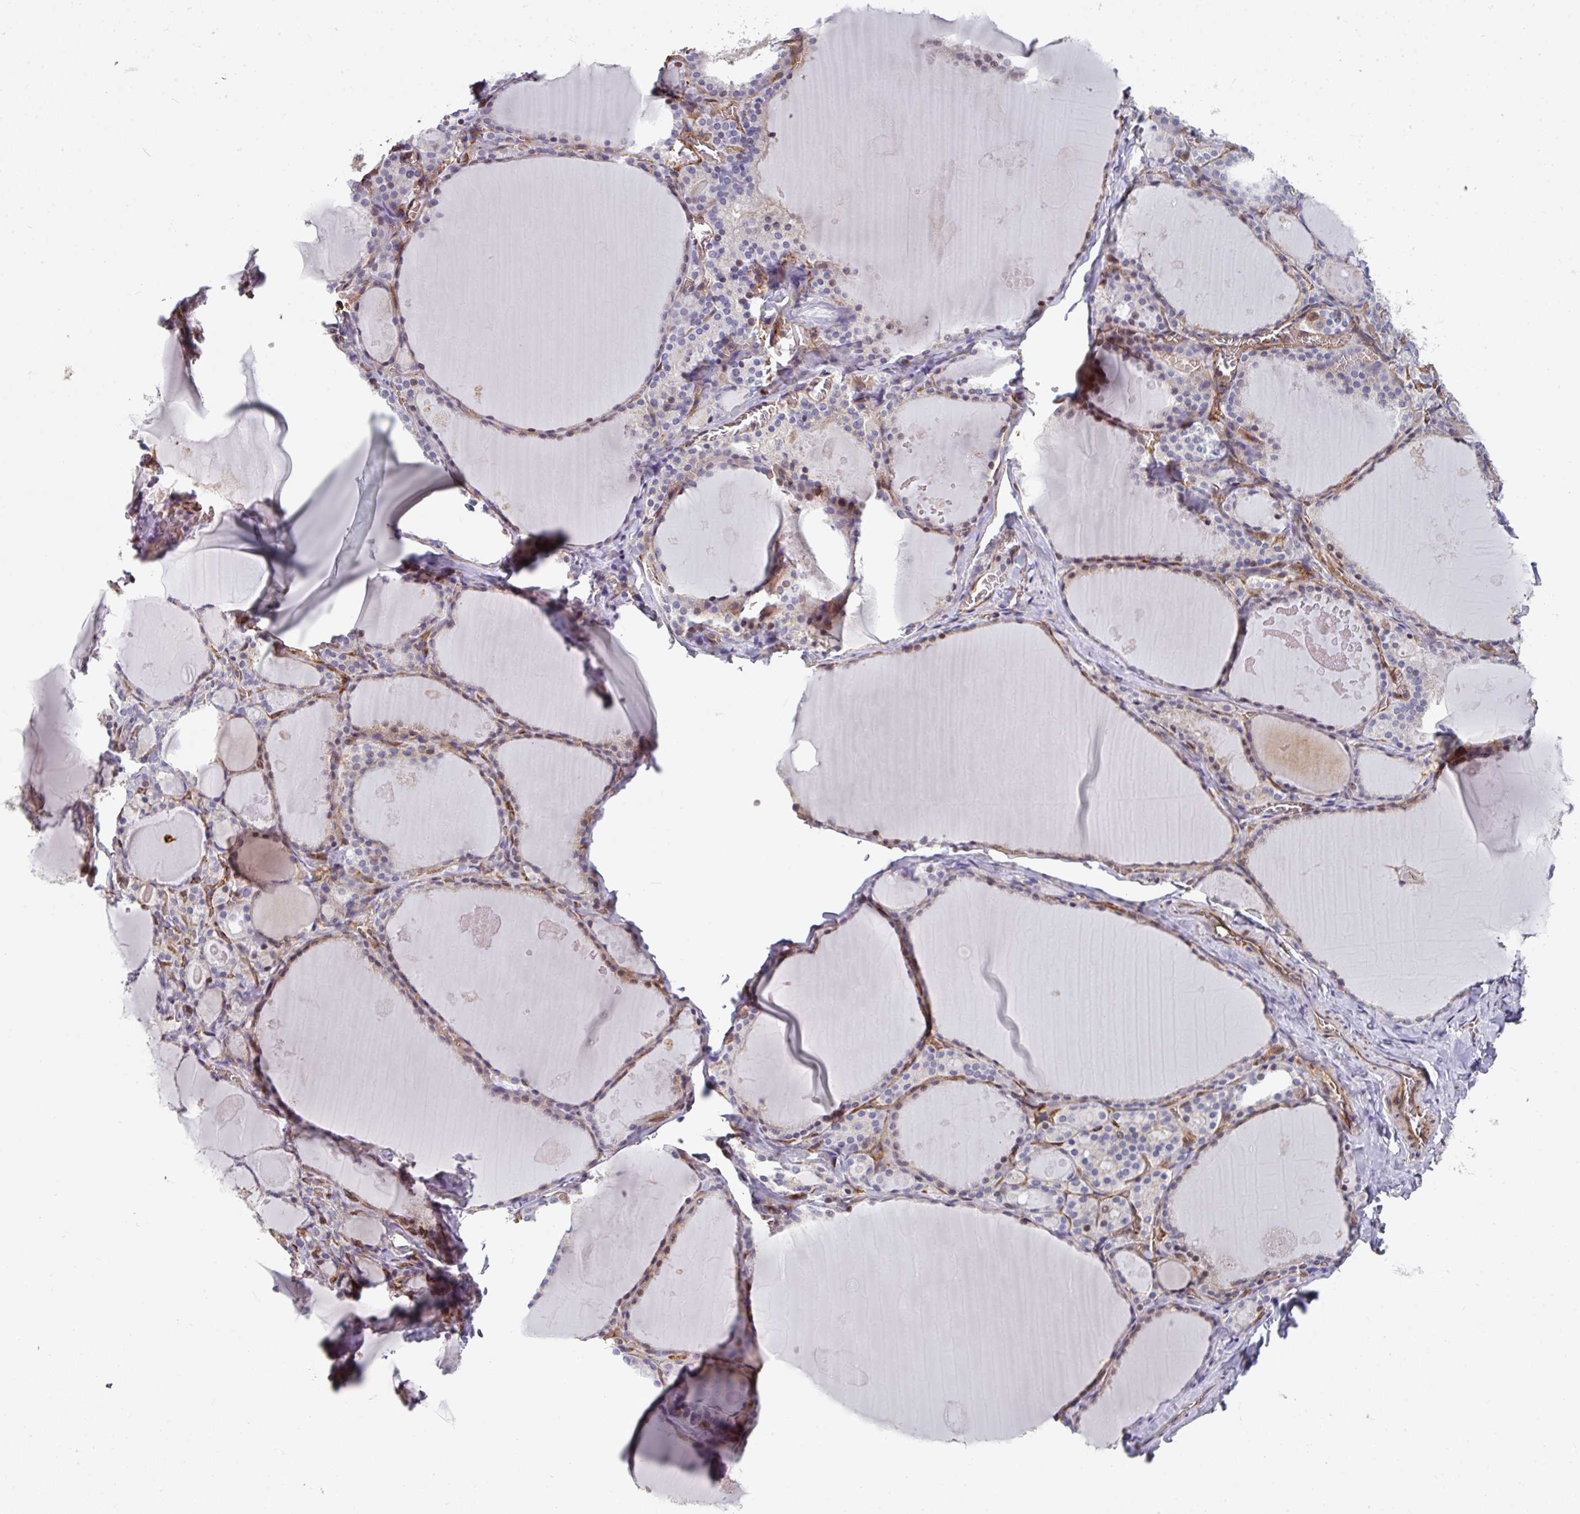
{"staining": {"intensity": "weak", "quantity": "25%-75%", "location": "cytoplasmic/membranous,nuclear"}, "tissue": "thyroid gland", "cell_type": "Glandular cells", "image_type": "normal", "snomed": [{"axis": "morphology", "description": "Normal tissue, NOS"}, {"axis": "topography", "description": "Thyroid gland"}], "caption": "A low amount of weak cytoplasmic/membranous,nuclear staining is seen in approximately 25%-75% of glandular cells in unremarkable thyroid gland.", "gene": "BEND5", "patient": {"sex": "male", "age": 56}}